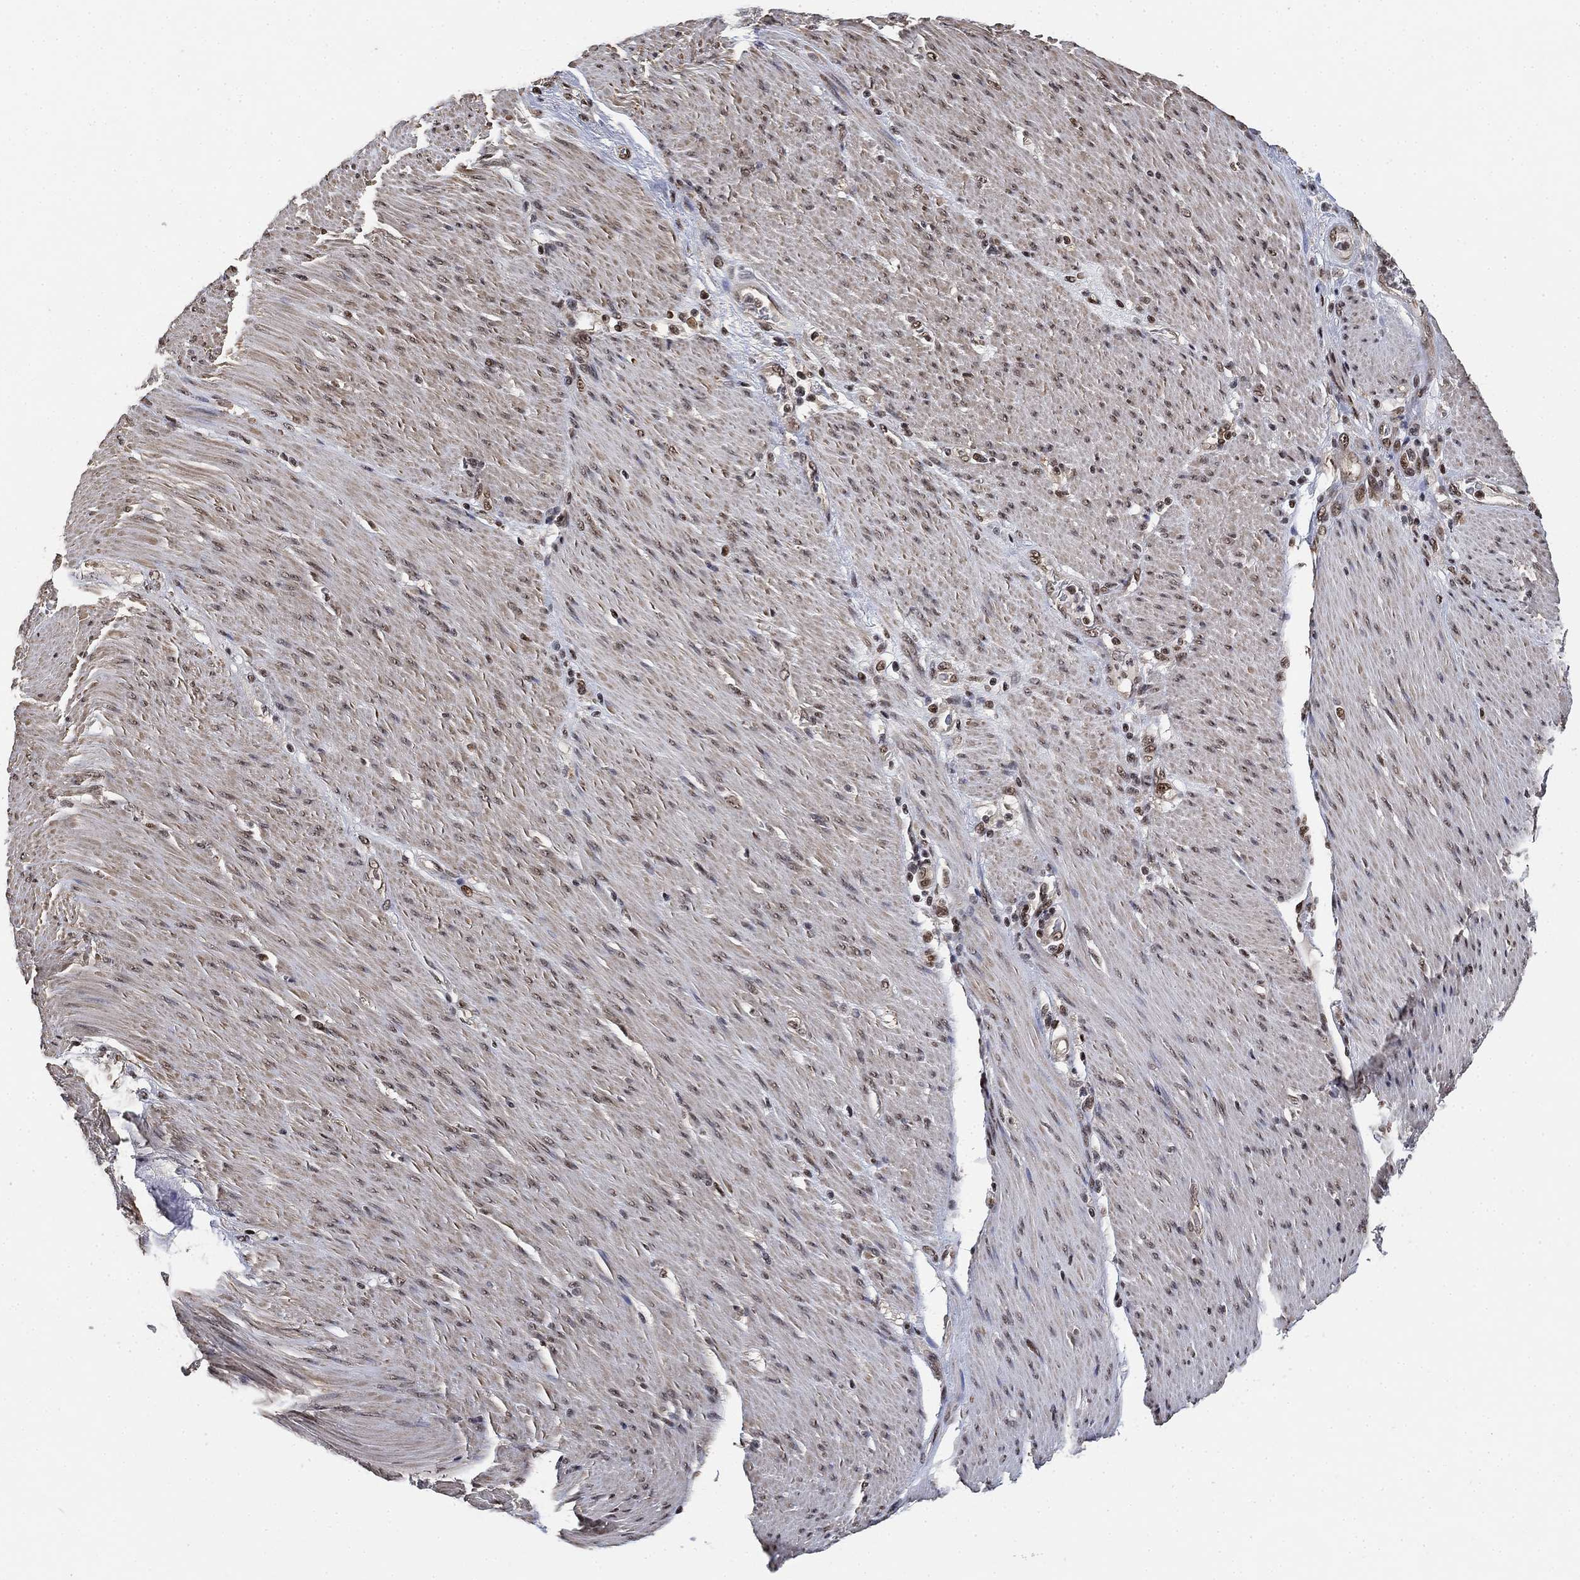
{"staining": {"intensity": "moderate", "quantity": "<25%", "location": "nuclear"}, "tissue": "stomach cancer", "cell_type": "Tumor cells", "image_type": "cancer", "snomed": [{"axis": "morphology", "description": "Adenocarcinoma, NOS"}, {"axis": "topography", "description": "Stomach"}], "caption": "A low amount of moderate nuclear expression is appreciated in approximately <25% of tumor cells in stomach adenocarcinoma tissue. Nuclei are stained in blue.", "gene": "ZSCAN30", "patient": {"sex": "female", "age": 79}}